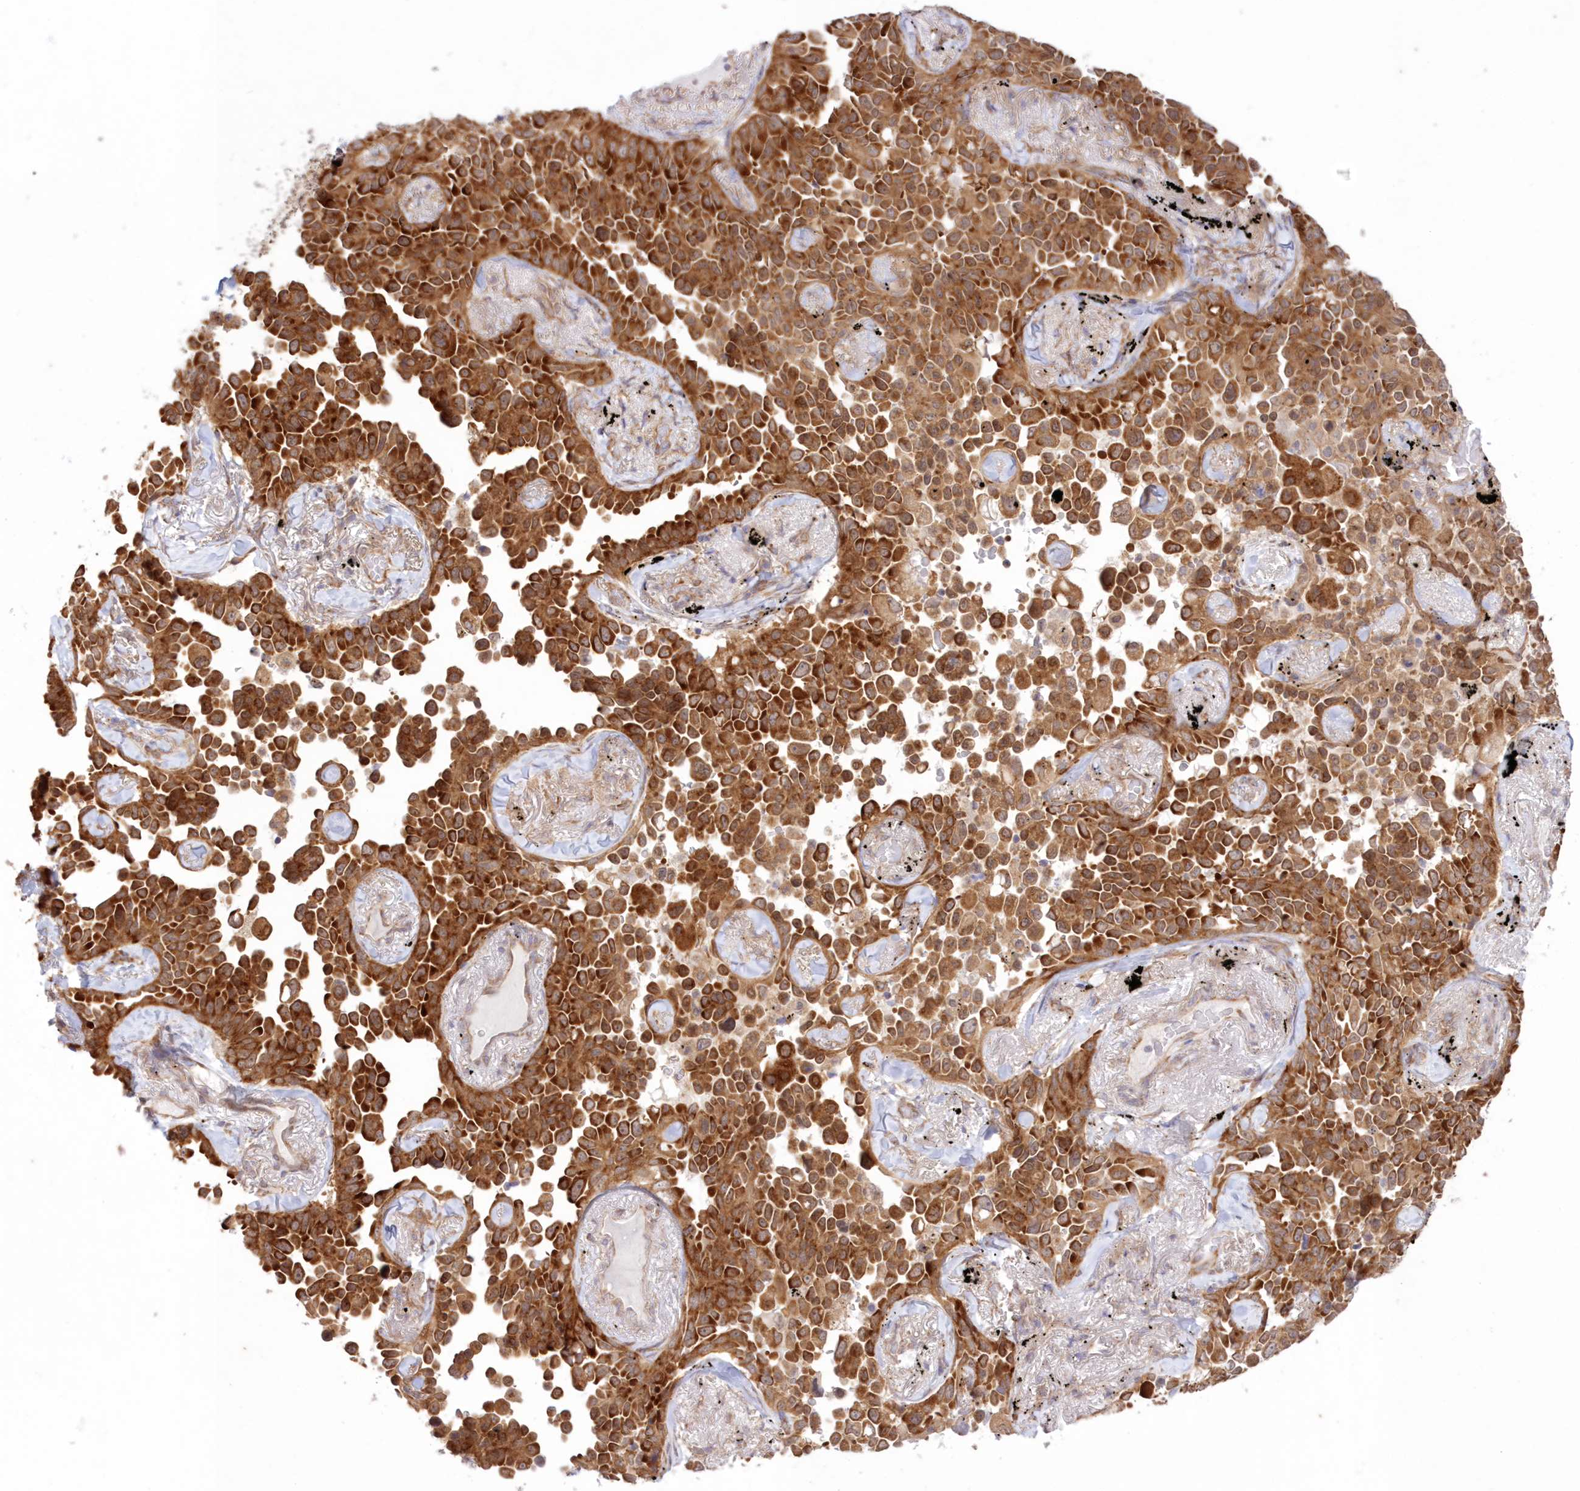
{"staining": {"intensity": "strong", "quantity": ">75%", "location": "cytoplasmic/membranous"}, "tissue": "lung cancer", "cell_type": "Tumor cells", "image_type": "cancer", "snomed": [{"axis": "morphology", "description": "Adenocarcinoma, NOS"}, {"axis": "topography", "description": "Lung"}], "caption": "An immunohistochemistry micrograph of neoplastic tissue is shown. Protein staining in brown labels strong cytoplasmic/membranous positivity in lung cancer (adenocarcinoma) within tumor cells.", "gene": "RNPEP", "patient": {"sex": "female", "age": 67}}